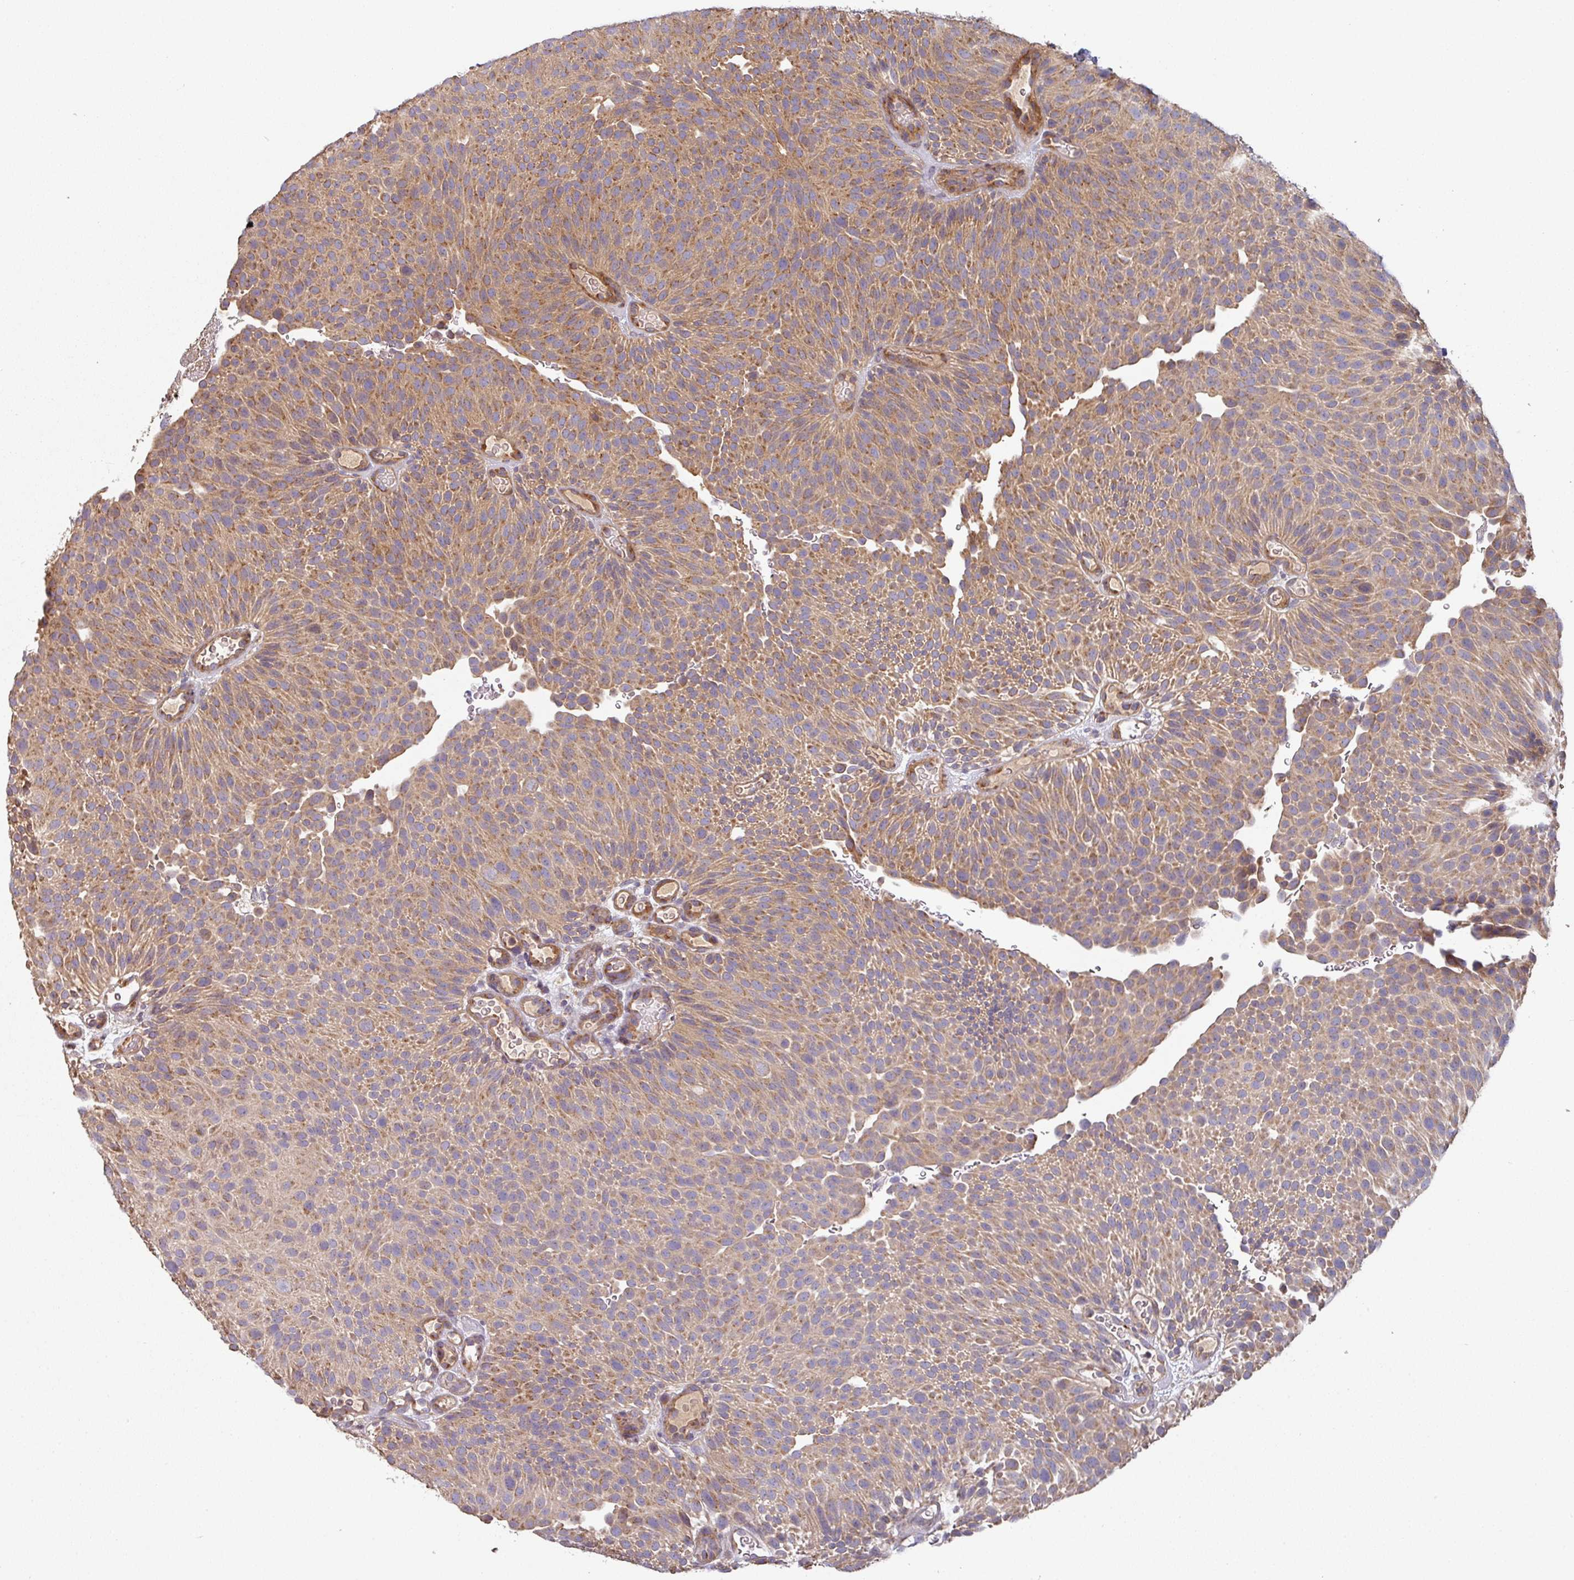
{"staining": {"intensity": "moderate", "quantity": ">75%", "location": "cytoplasmic/membranous"}, "tissue": "urothelial cancer", "cell_type": "Tumor cells", "image_type": "cancer", "snomed": [{"axis": "morphology", "description": "Urothelial carcinoma, Low grade"}, {"axis": "topography", "description": "Urinary bladder"}], "caption": "This is an image of immunohistochemistry (IHC) staining of low-grade urothelial carcinoma, which shows moderate expression in the cytoplasmic/membranous of tumor cells.", "gene": "SIK1", "patient": {"sex": "male", "age": 78}}